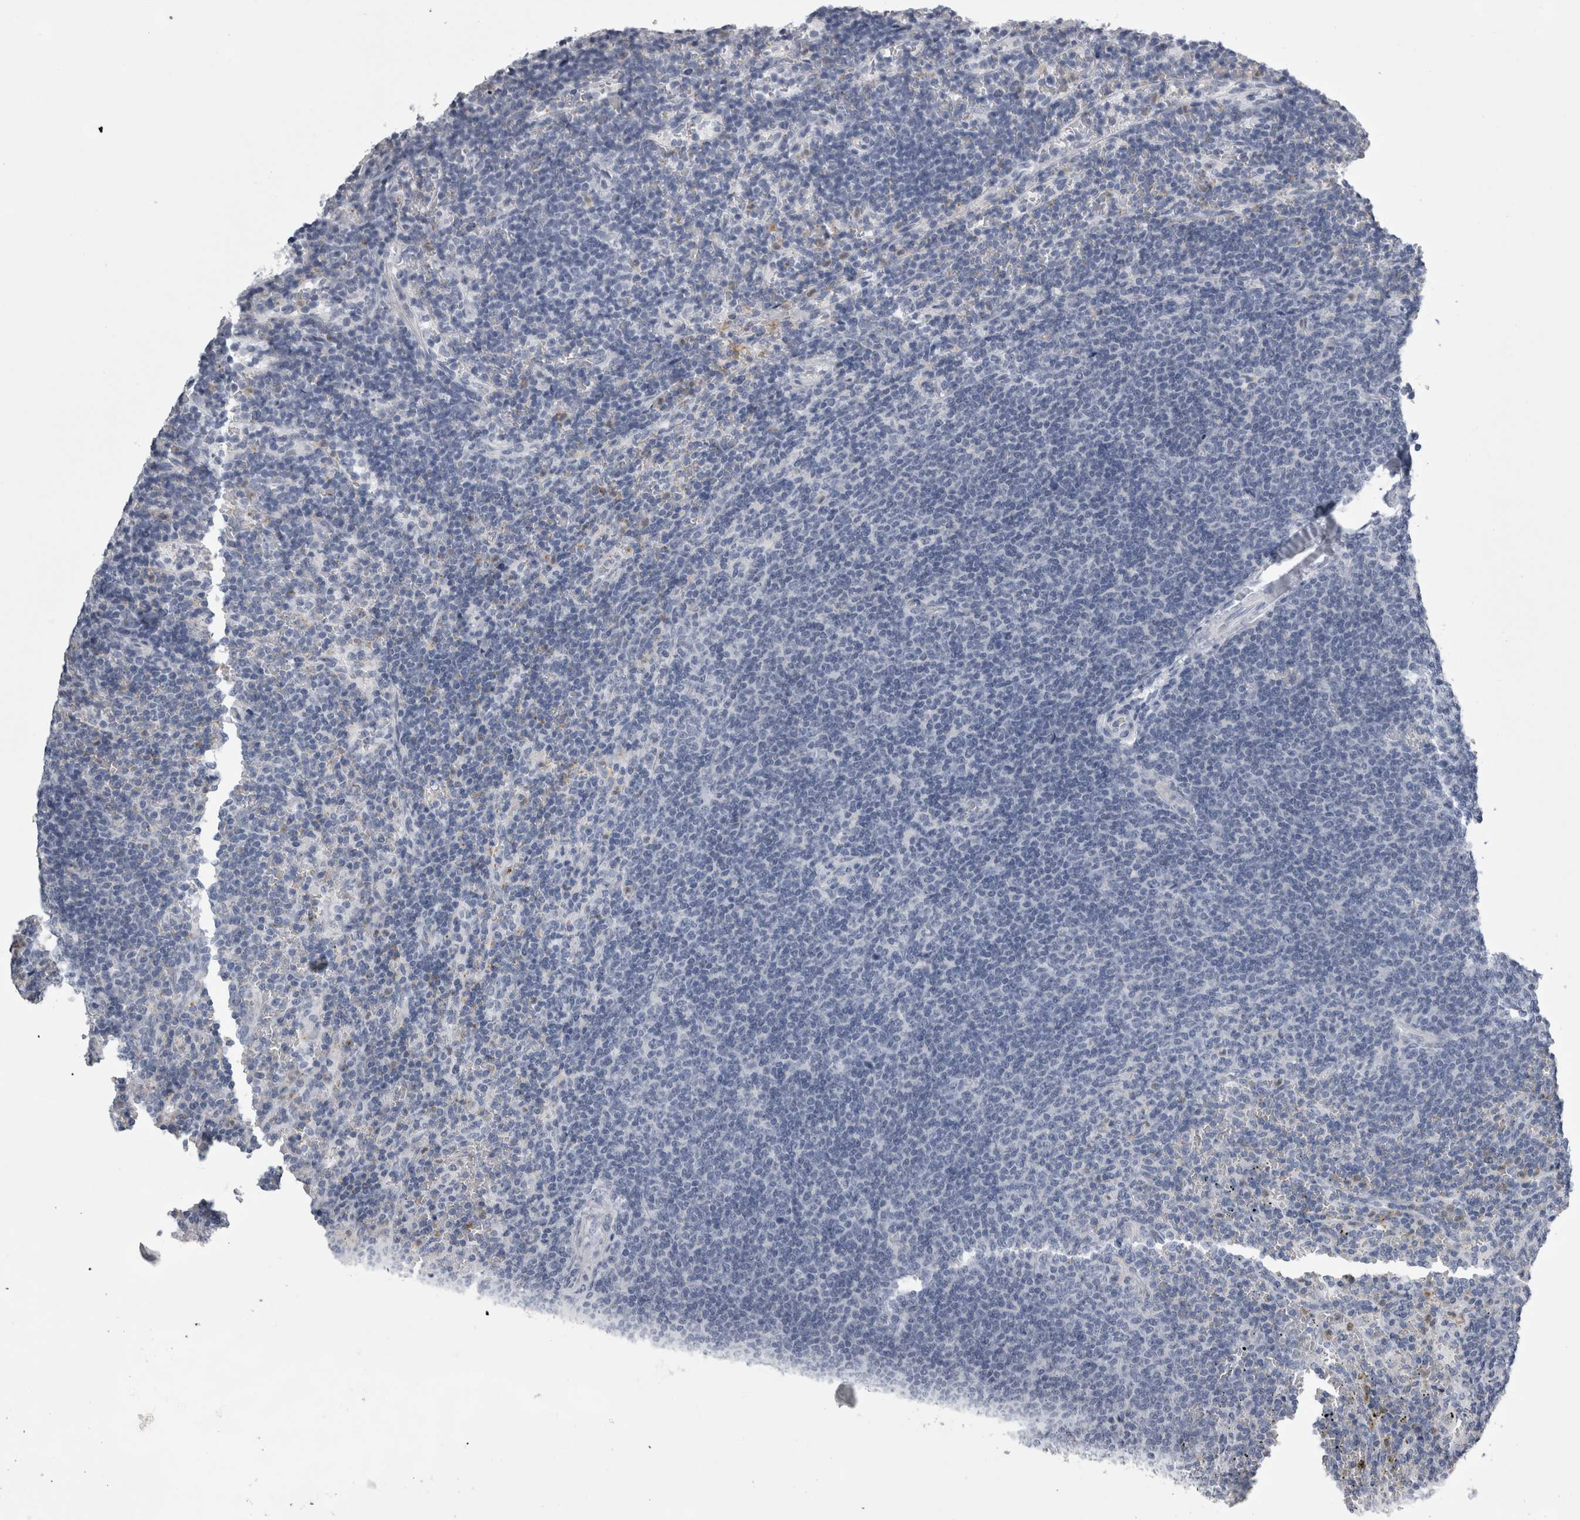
{"staining": {"intensity": "negative", "quantity": "none", "location": "none"}, "tissue": "lymphoma", "cell_type": "Tumor cells", "image_type": "cancer", "snomed": [{"axis": "morphology", "description": "Malignant lymphoma, non-Hodgkin's type, Low grade"}, {"axis": "topography", "description": "Spleen"}], "caption": "A high-resolution micrograph shows immunohistochemistry staining of low-grade malignant lymphoma, non-Hodgkin's type, which displays no significant positivity in tumor cells.", "gene": "ALDH8A1", "patient": {"sex": "female", "age": 50}}